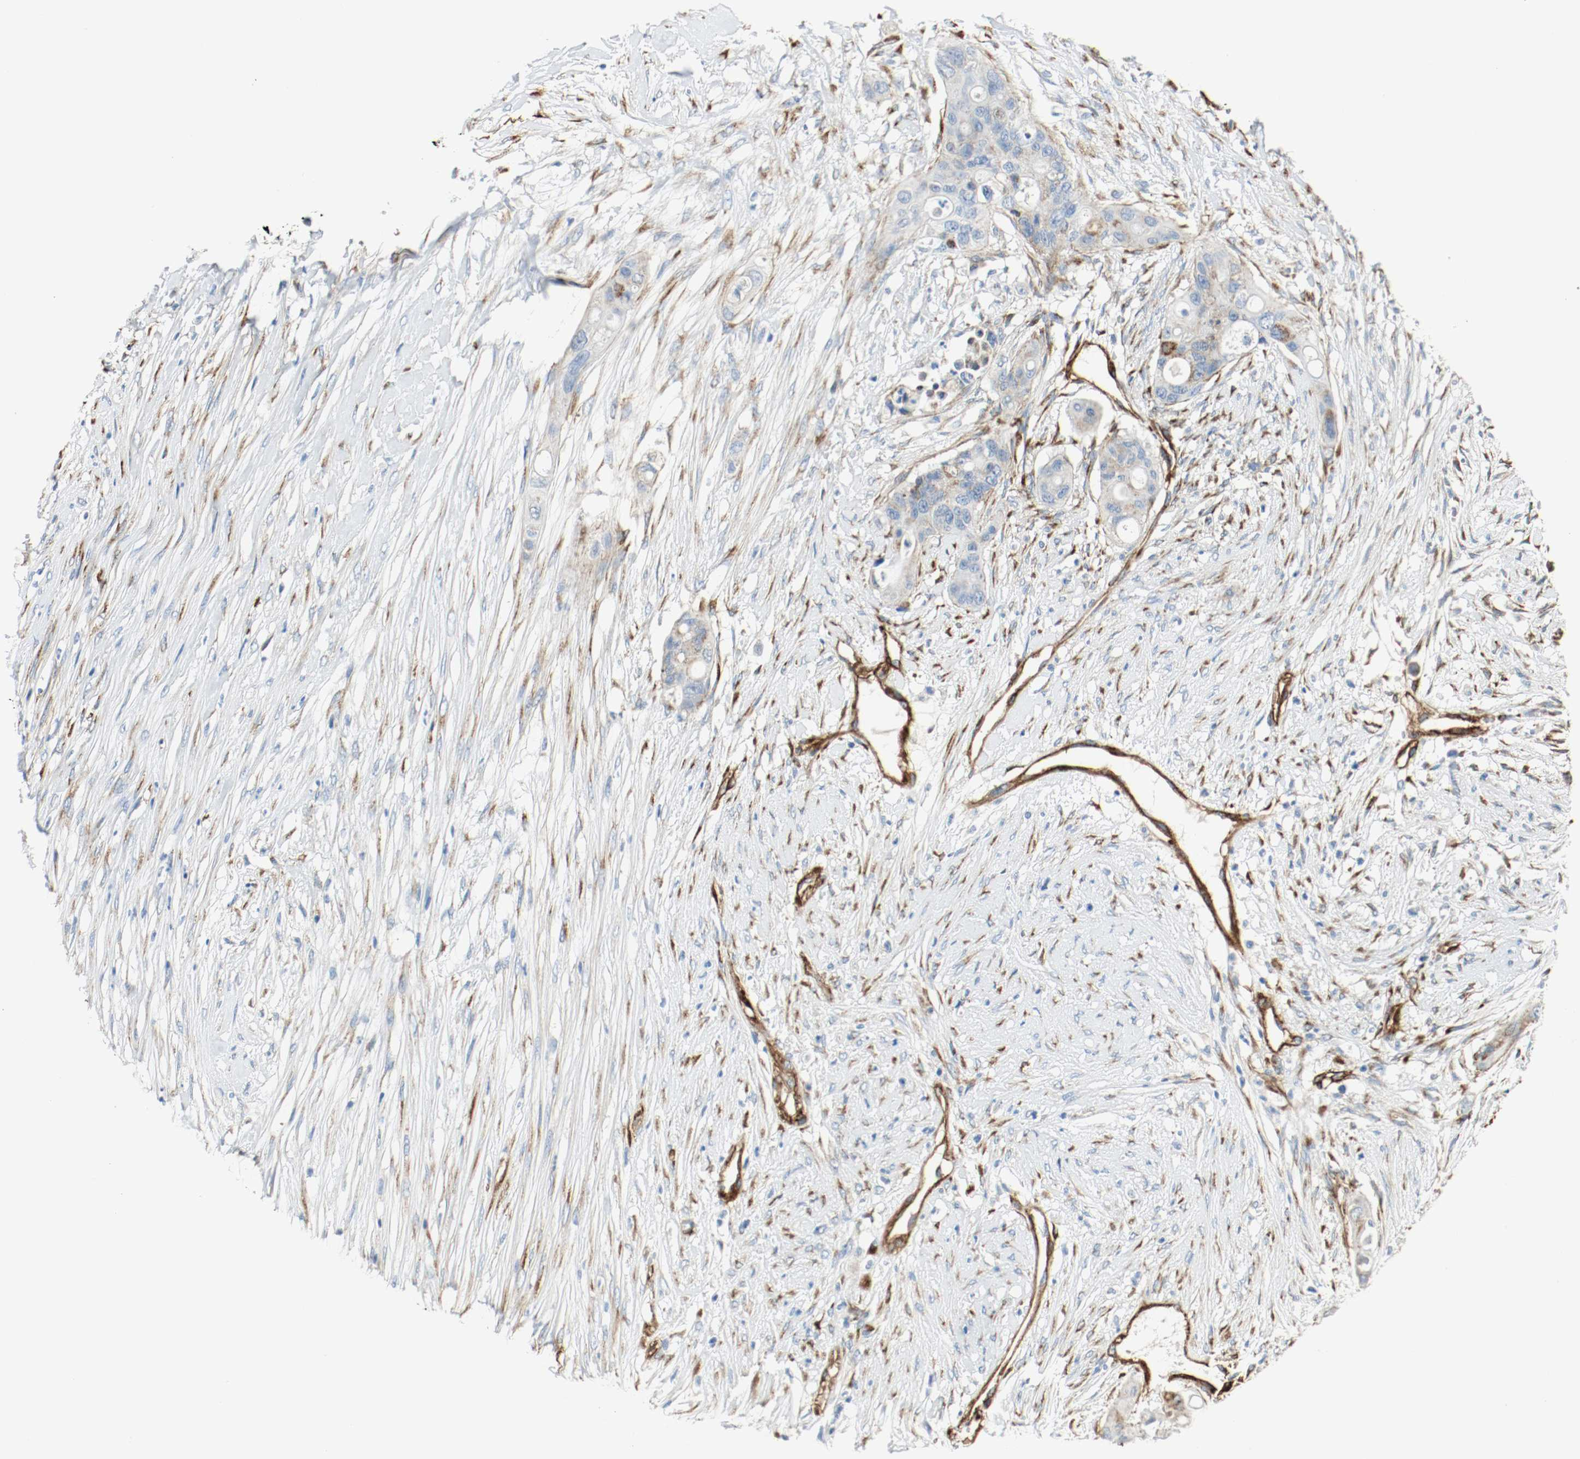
{"staining": {"intensity": "negative", "quantity": "none", "location": "none"}, "tissue": "colorectal cancer", "cell_type": "Tumor cells", "image_type": "cancer", "snomed": [{"axis": "morphology", "description": "Adenocarcinoma, NOS"}, {"axis": "topography", "description": "Colon"}], "caption": "Human colorectal adenocarcinoma stained for a protein using IHC demonstrates no staining in tumor cells.", "gene": "LAMB1", "patient": {"sex": "female", "age": 57}}